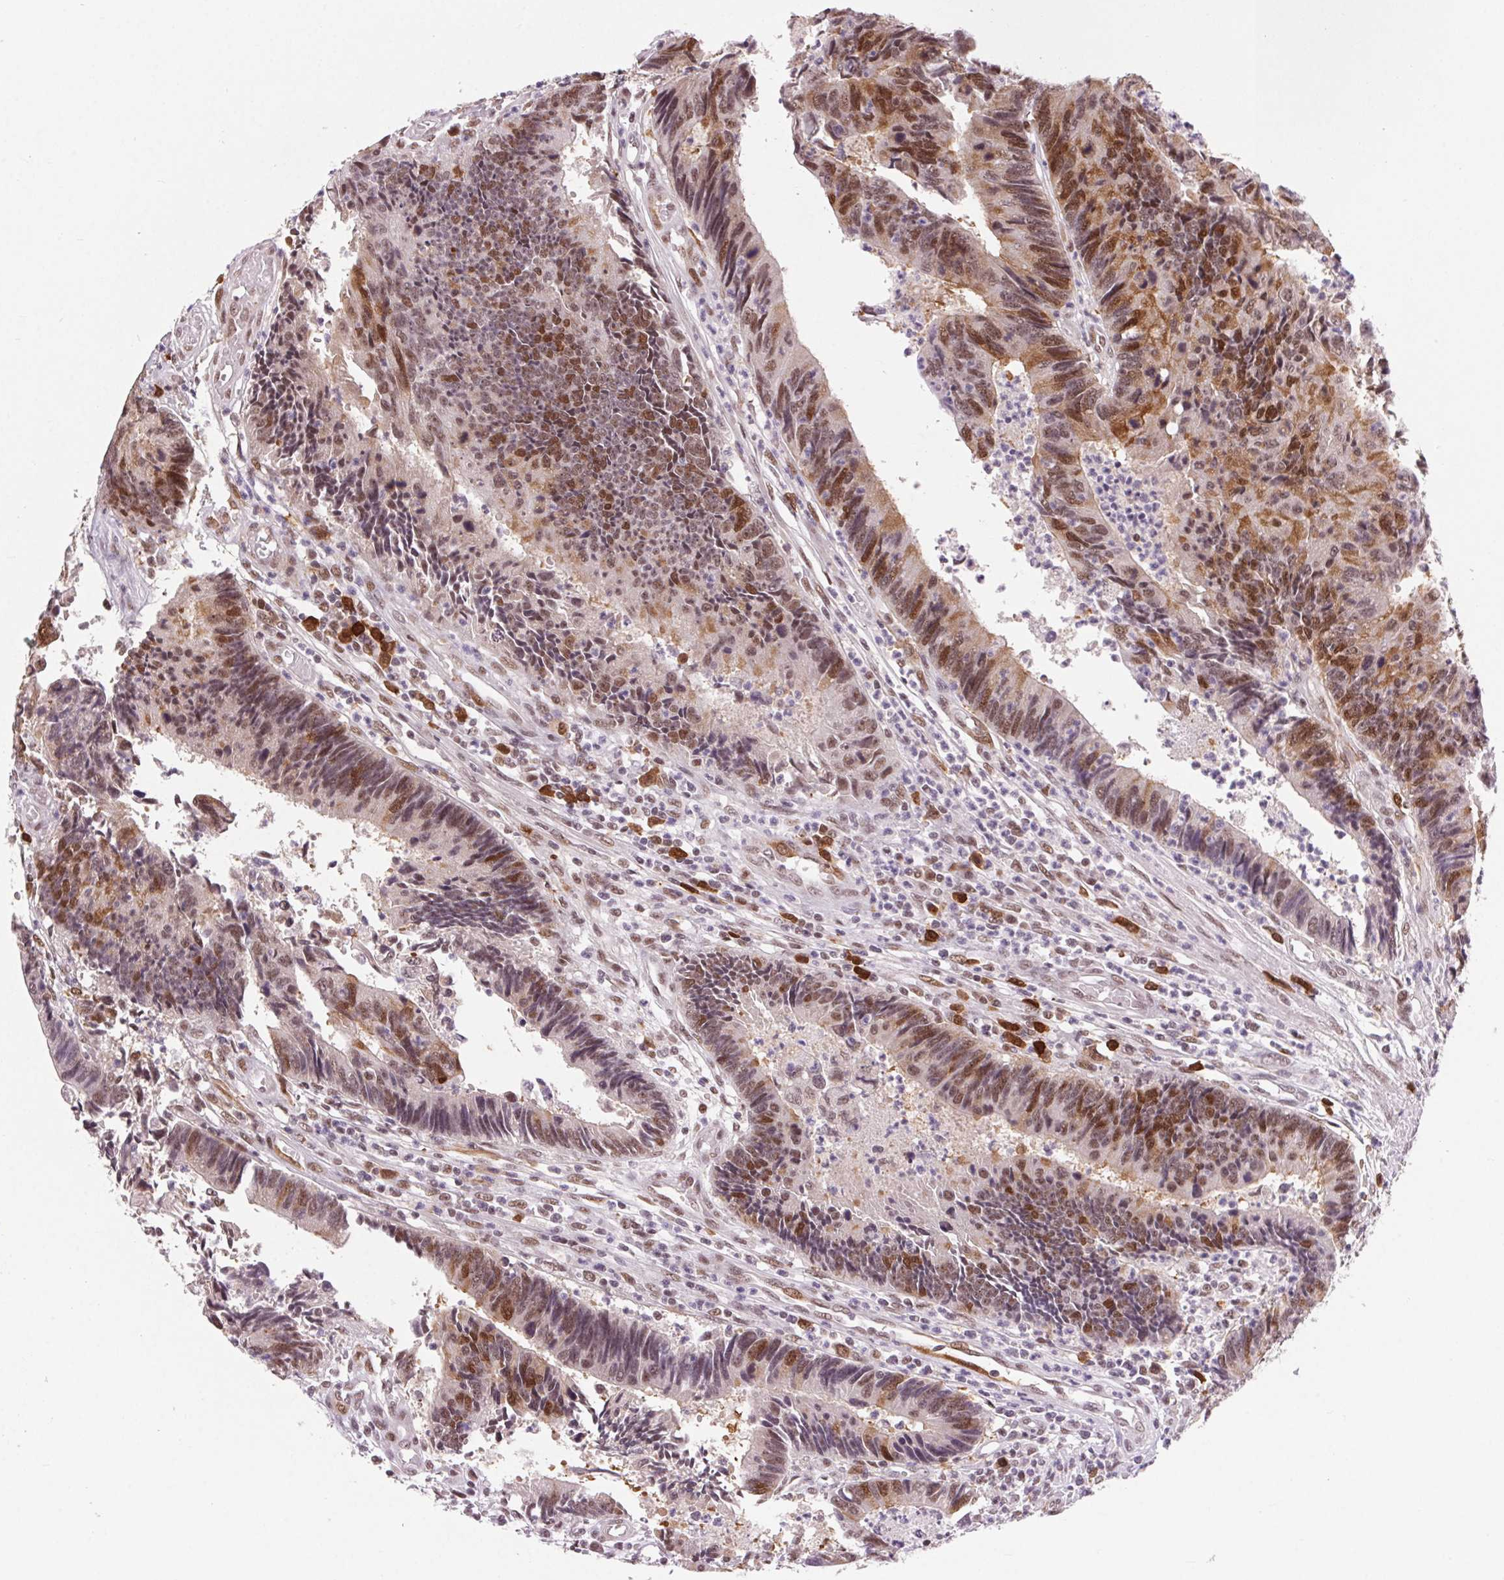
{"staining": {"intensity": "moderate", "quantity": ">75%", "location": "cytoplasmic/membranous,nuclear"}, "tissue": "colorectal cancer", "cell_type": "Tumor cells", "image_type": "cancer", "snomed": [{"axis": "morphology", "description": "Adenocarcinoma, NOS"}, {"axis": "topography", "description": "Colon"}], "caption": "The histopathology image reveals immunohistochemical staining of colorectal adenocarcinoma. There is moderate cytoplasmic/membranous and nuclear positivity is identified in approximately >75% of tumor cells.", "gene": "CD2BP2", "patient": {"sex": "female", "age": 67}}